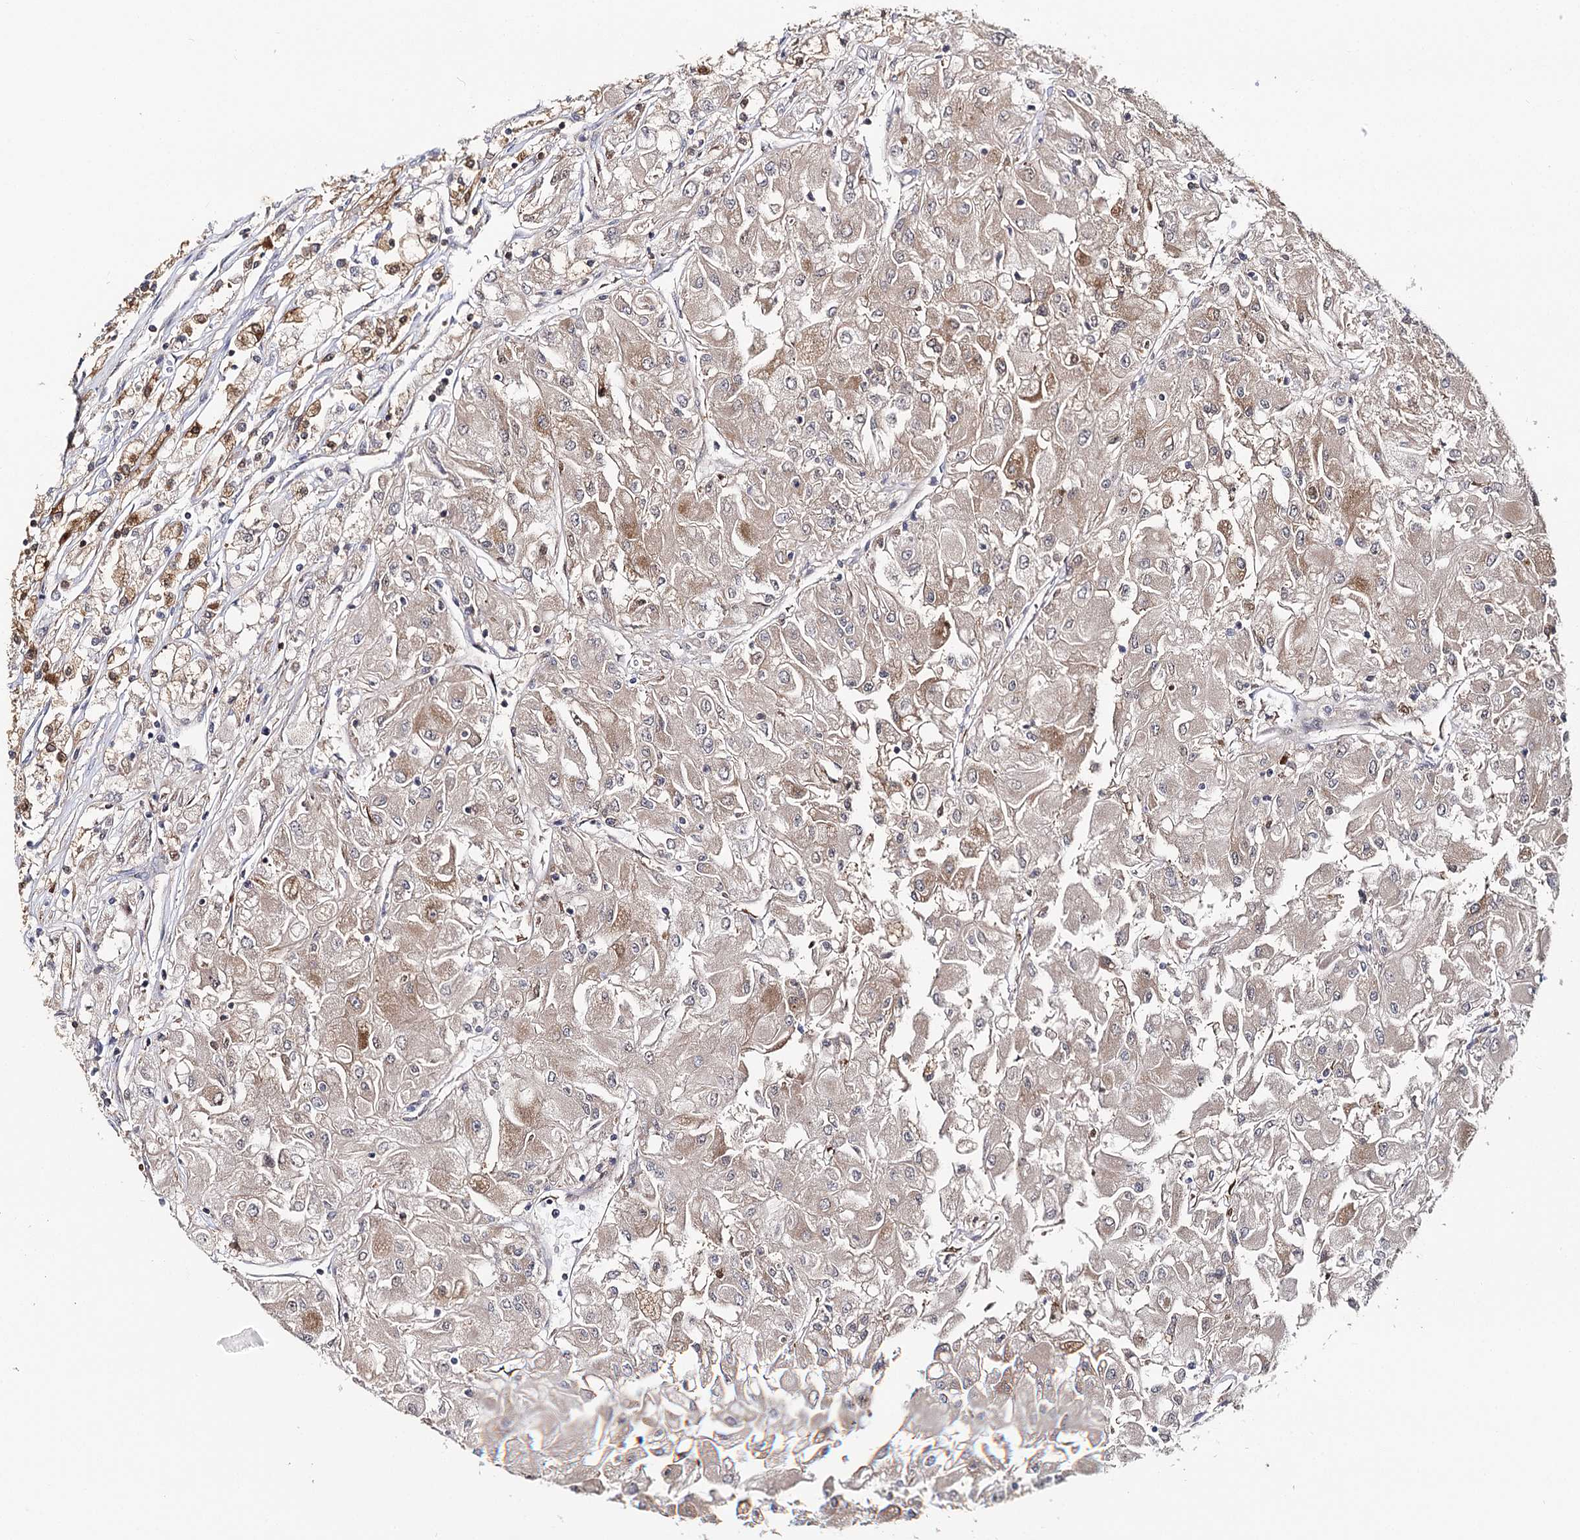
{"staining": {"intensity": "moderate", "quantity": "25%-75%", "location": "cytoplasmic/membranous"}, "tissue": "renal cancer", "cell_type": "Tumor cells", "image_type": "cancer", "snomed": [{"axis": "morphology", "description": "Adenocarcinoma, NOS"}, {"axis": "topography", "description": "Kidney"}], "caption": "Protein expression analysis of renal cancer (adenocarcinoma) shows moderate cytoplasmic/membranous positivity in approximately 25%-75% of tumor cells.", "gene": "SEC24B", "patient": {"sex": "male", "age": 80}}